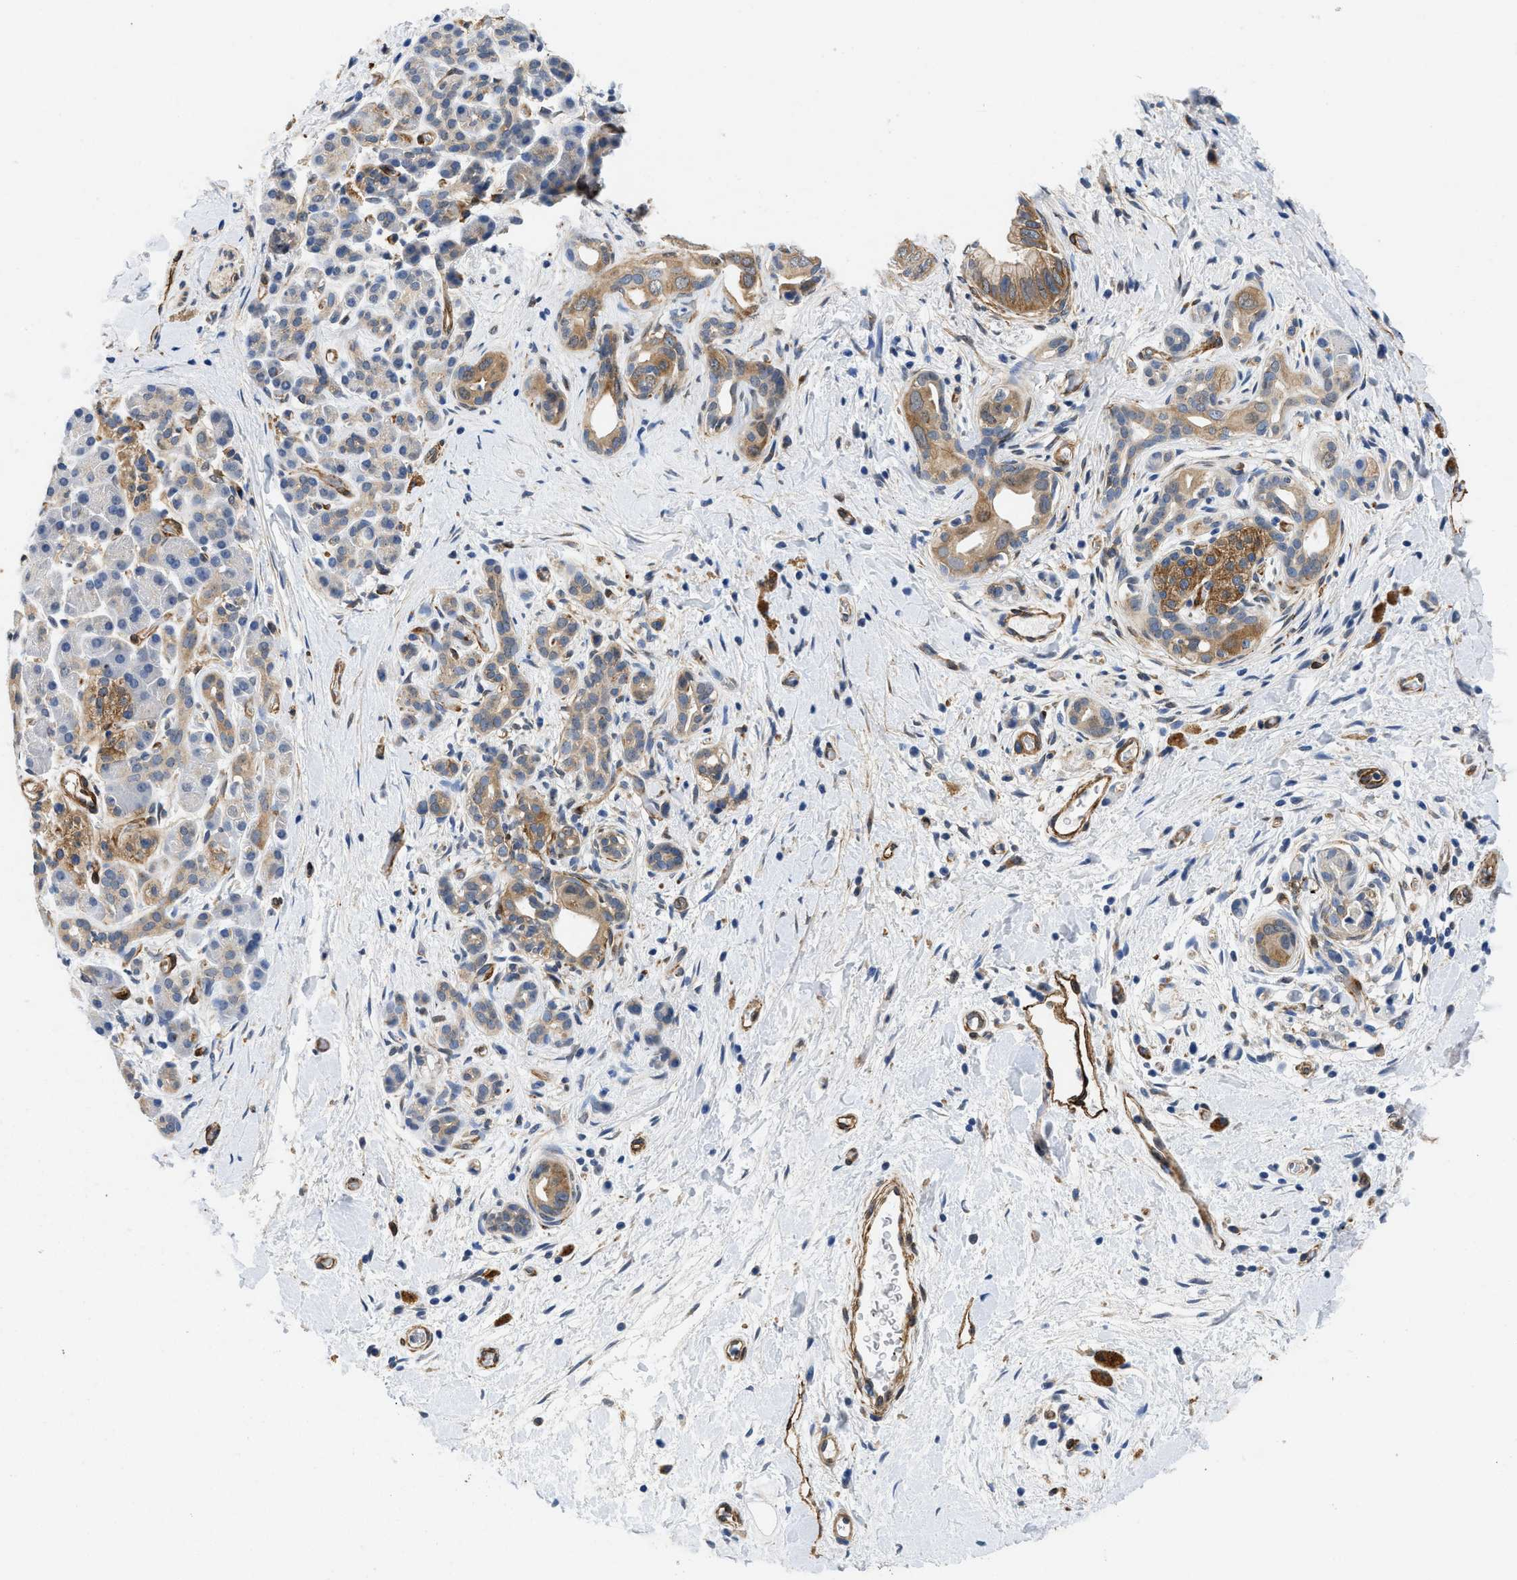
{"staining": {"intensity": "moderate", "quantity": ">75%", "location": "cytoplasmic/membranous"}, "tissue": "pancreatic cancer", "cell_type": "Tumor cells", "image_type": "cancer", "snomed": [{"axis": "morphology", "description": "Adenocarcinoma, NOS"}, {"axis": "topography", "description": "Pancreas"}], "caption": "This is an image of immunohistochemistry (IHC) staining of pancreatic cancer, which shows moderate staining in the cytoplasmic/membranous of tumor cells.", "gene": "RAPH1", "patient": {"sex": "male", "age": 55}}